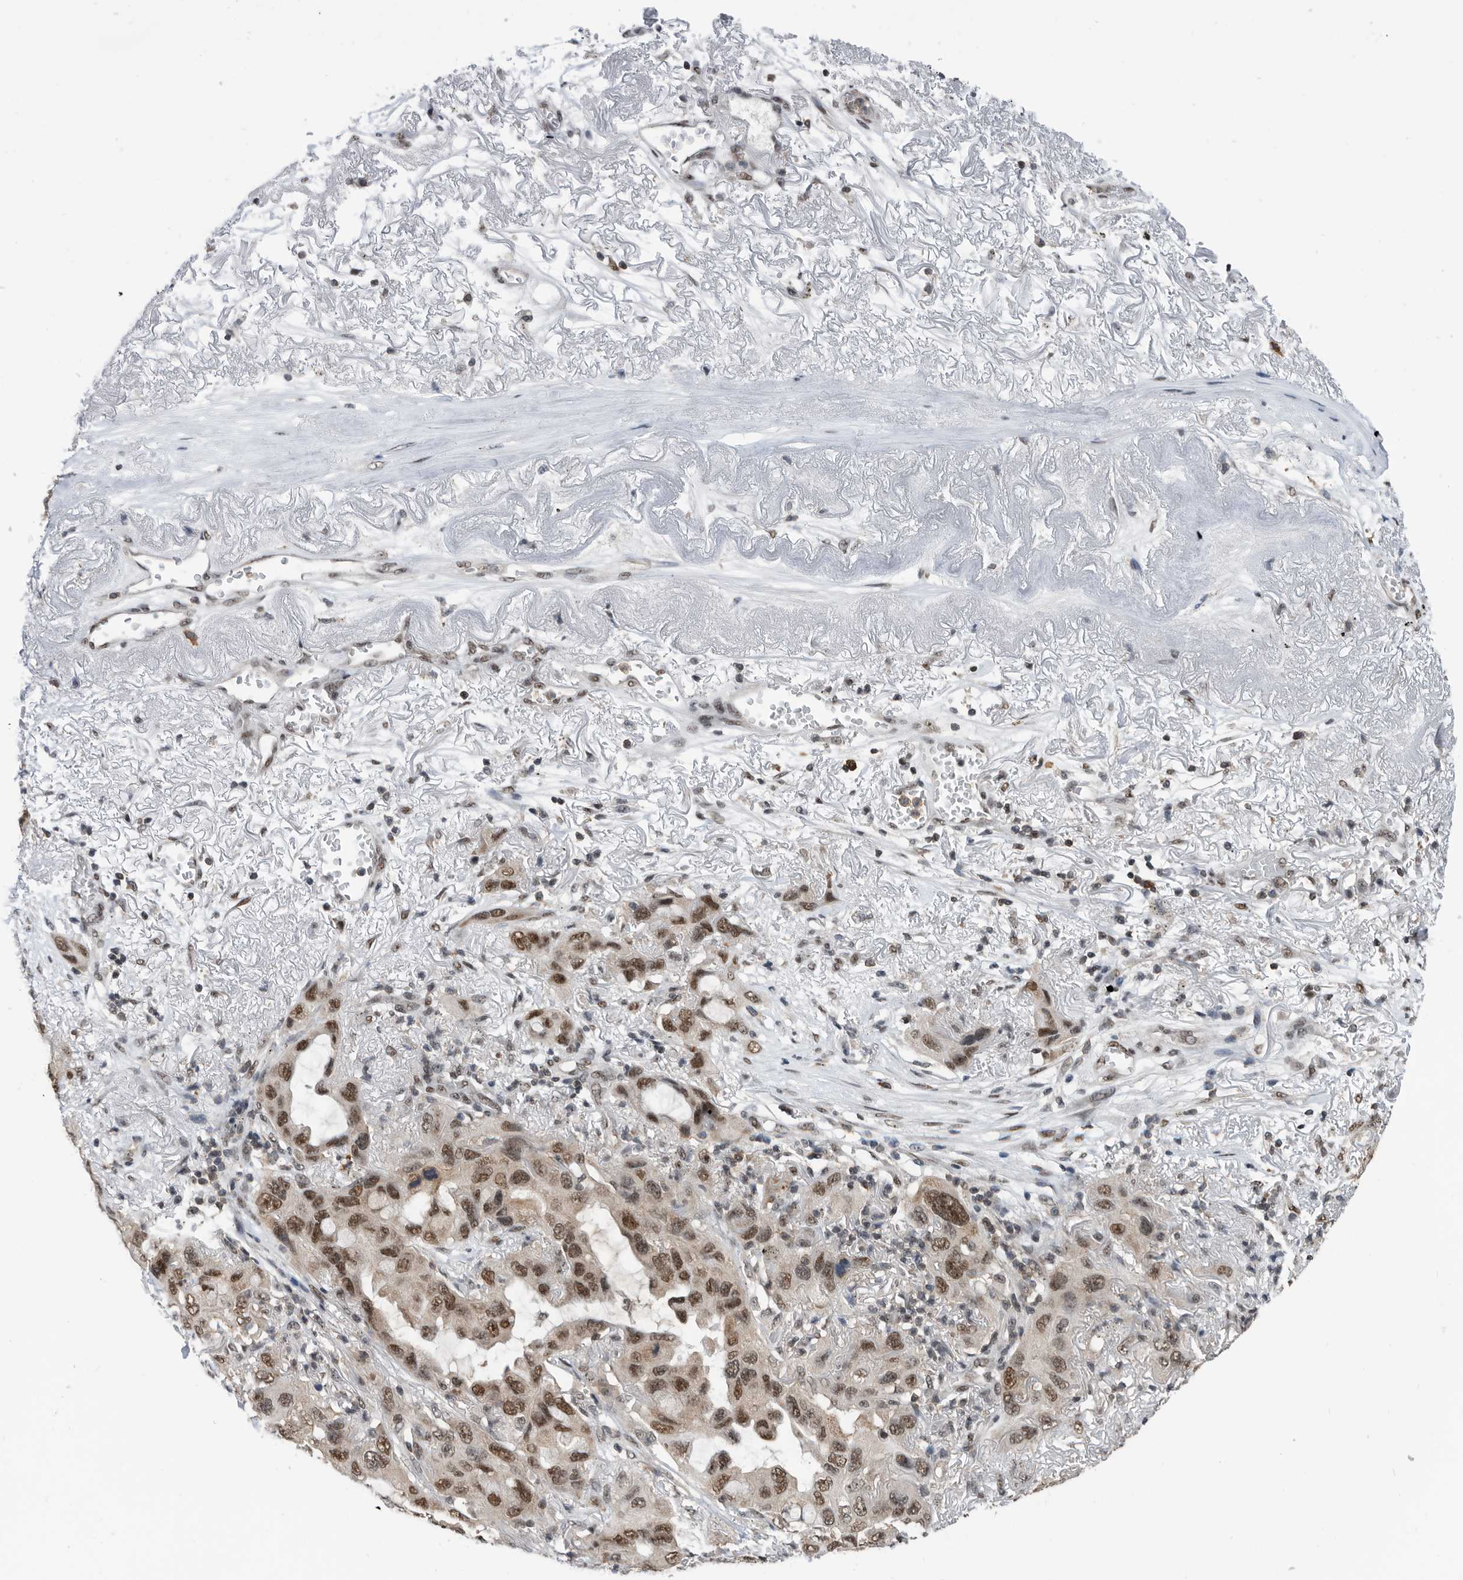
{"staining": {"intensity": "moderate", "quantity": ">75%", "location": "nuclear"}, "tissue": "lung cancer", "cell_type": "Tumor cells", "image_type": "cancer", "snomed": [{"axis": "morphology", "description": "Squamous cell carcinoma, NOS"}, {"axis": "topography", "description": "Lung"}], "caption": "Immunohistochemistry staining of lung cancer, which exhibits medium levels of moderate nuclear positivity in about >75% of tumor cells indicating moderate nuclear protein positivity. The staining was performed using DAB (brown) for protein detection and nuclei were counterstained in hematoxylin (blue).", "gene": "ZNF260", "patient": {"sex": "female", "age": 73}}